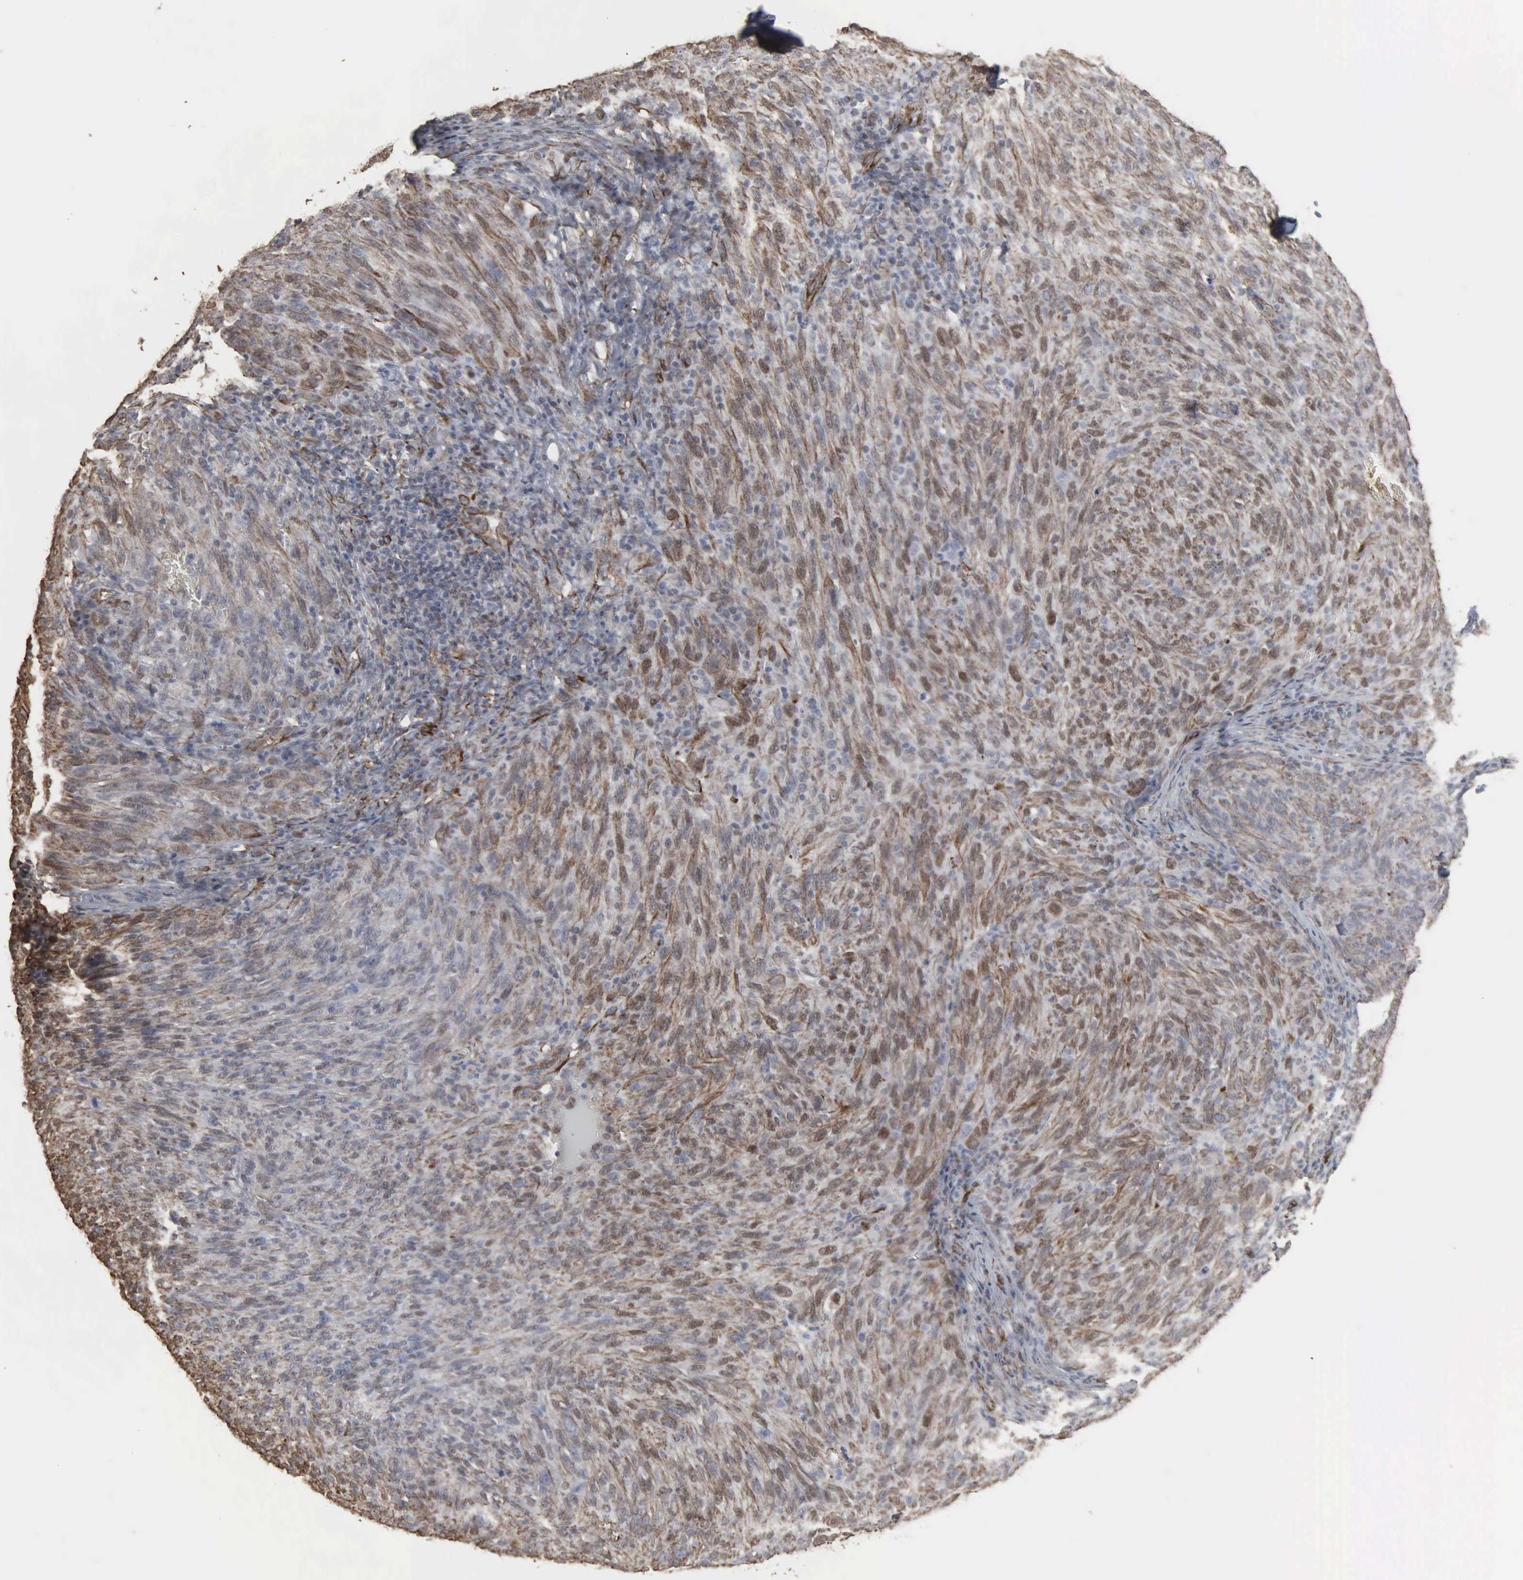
{"staining": {"intensity": "weak", "quantity": ">75%", "location": "cytoplasmic/membranous,nuclear"}, "tissue": "melanoma", "cell_type": "Tumor cells", "image_type": "cancer", "snomed": [{"axis": "morphology", "description": "Malignant melanoma, NOS"}, {"axis": "topography", "description": "Skin"}], "caption": "The immunohistochemical stain highlights weak cytoplasmic/membranous and nuclear staining in tumor cells of malignant melanoma tissue.", "gene": "CCNE1", "patient": {"sex": "male", "age": 76}}